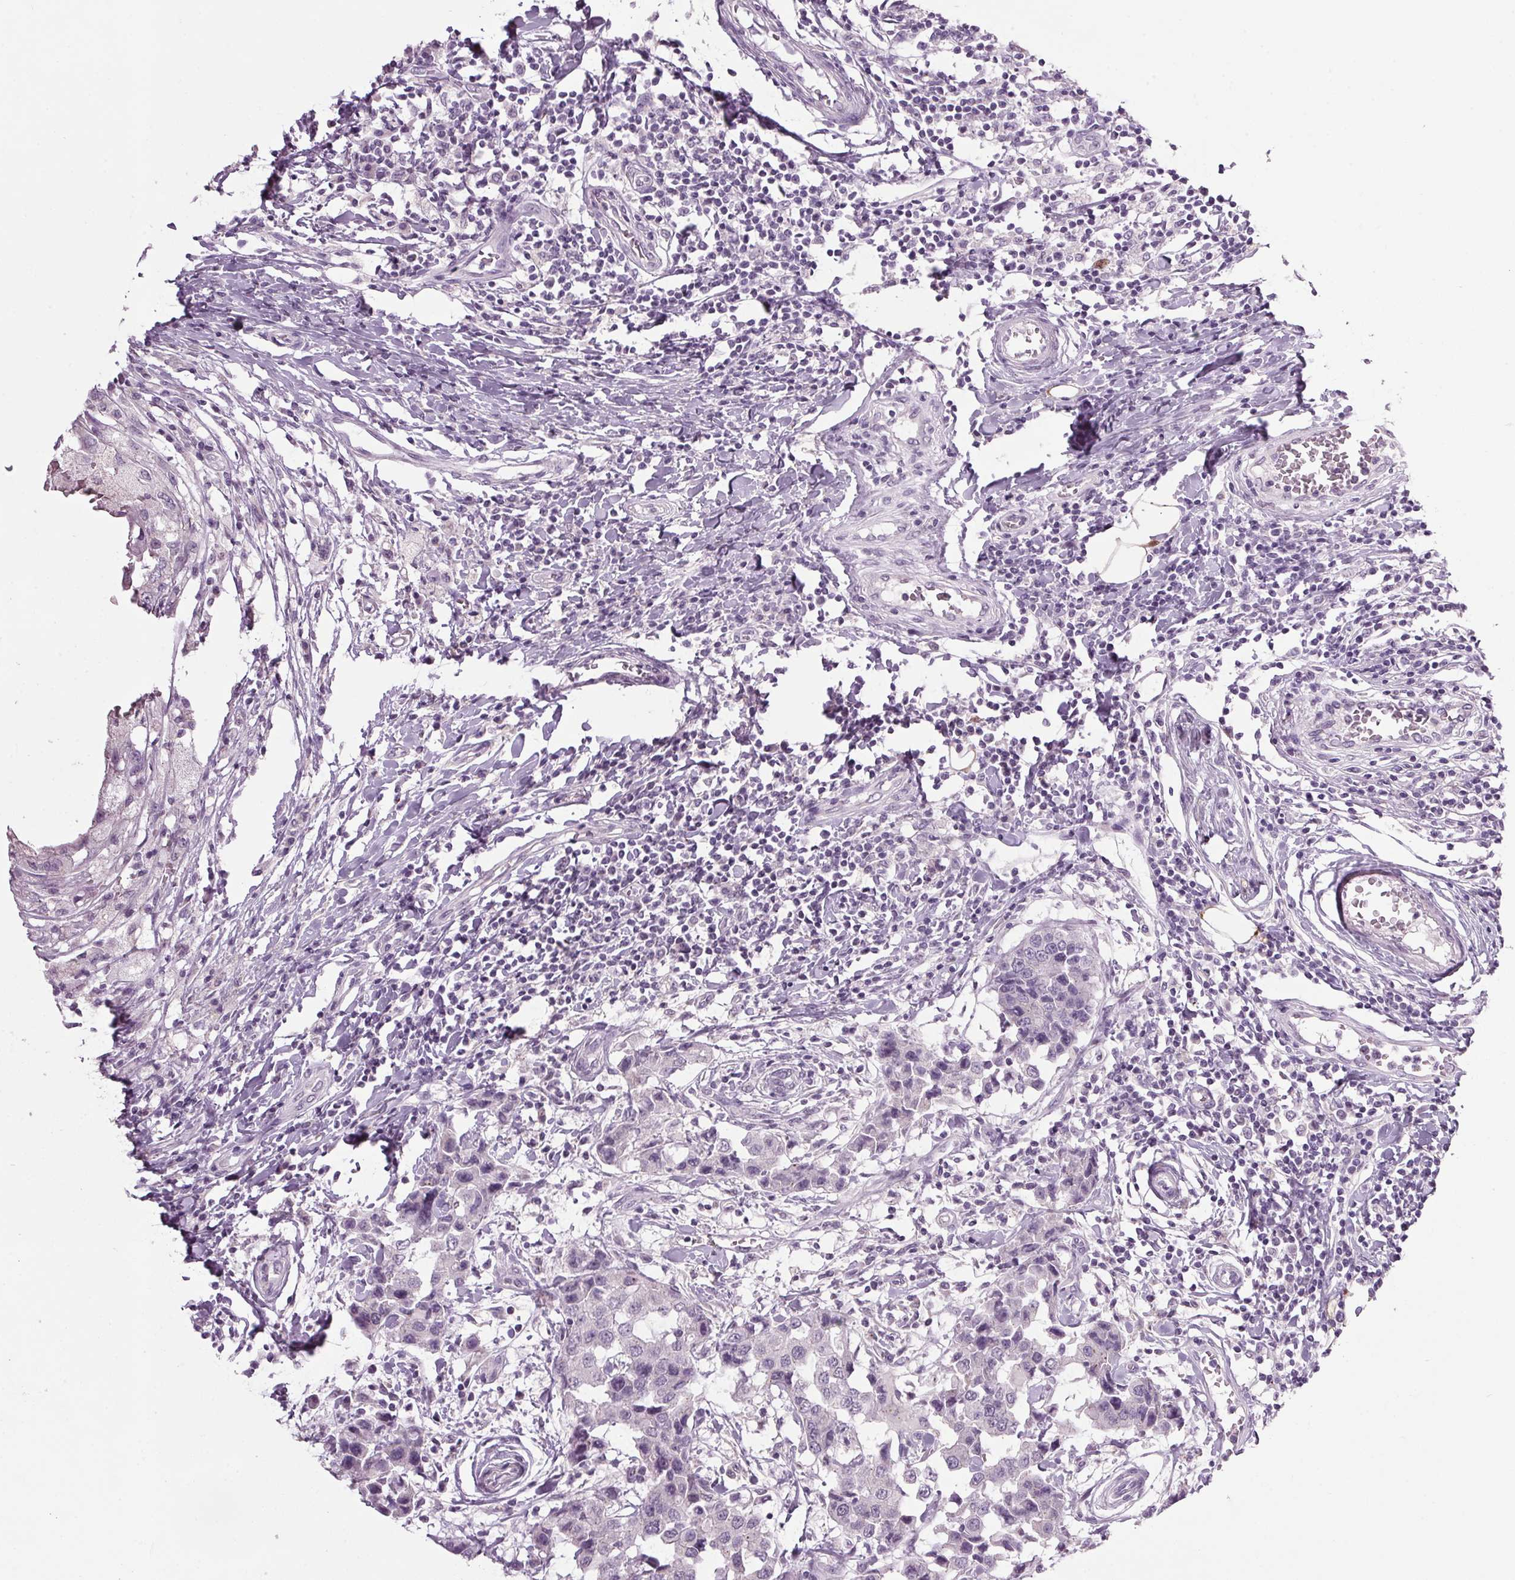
{"staining": {"intensity": "negative", "quantity": "none", "location": "none"}, "tissue": "breast cancer", "cell_type": "Tumor cells", "image_type": "cancer", "snomed": [{"axis": "morphology", "description": "Duct carcinoma"}, {"axis": "topography", "description": "Breast"}], "caption": "IHC of breast cancer (intraductal carcinoma) demonstrates no positivity in tumor cells. (DAB immunohistochemistry visualized using brightfield microscopy, high magnification).", "gene": "PPP1R1A", "patient": {"sex": "female", "age": 27}}